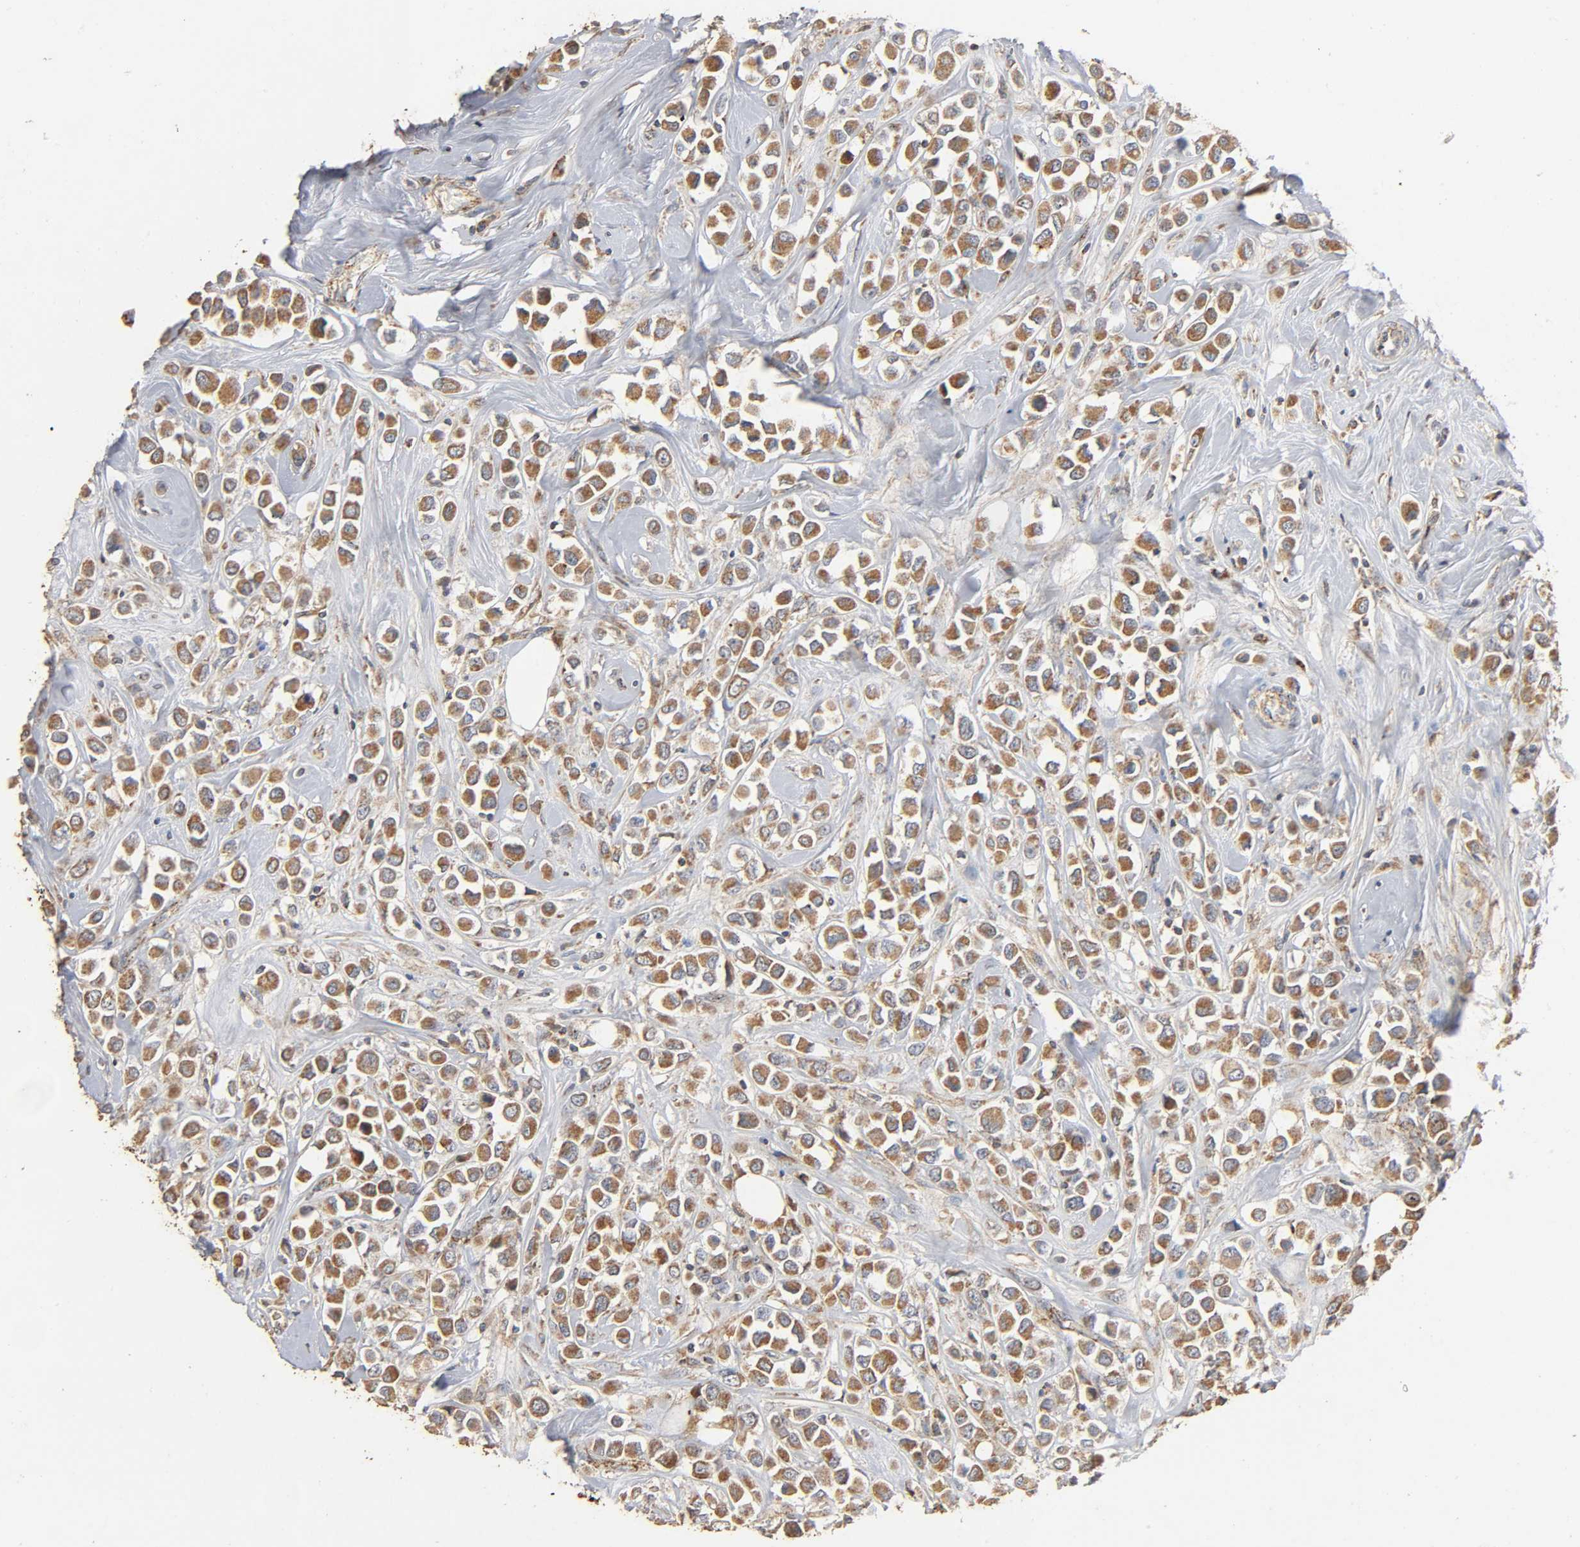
{"staining": {"intensity": "moderate", "quantity": ">75%", "location": "cytoplasmic/membranous"}, "tissue": "breast cancer", "cell_type": "Tumor cells", "image_type": "cancer", "snomed": [{"axis": "morphology", "description": "Duct carcinoma"}, {"axis": "topography", "description": "Breast"}], "caption": "Breast cancer (infiltrating ductal carcinoma) stained for a protein (brown) displays moderate cytoplasmic/membranous positive staining in about >75% of tumor cells.", "gene": "NDUFS3", "patient": {"sex": "female", "age": 61}}